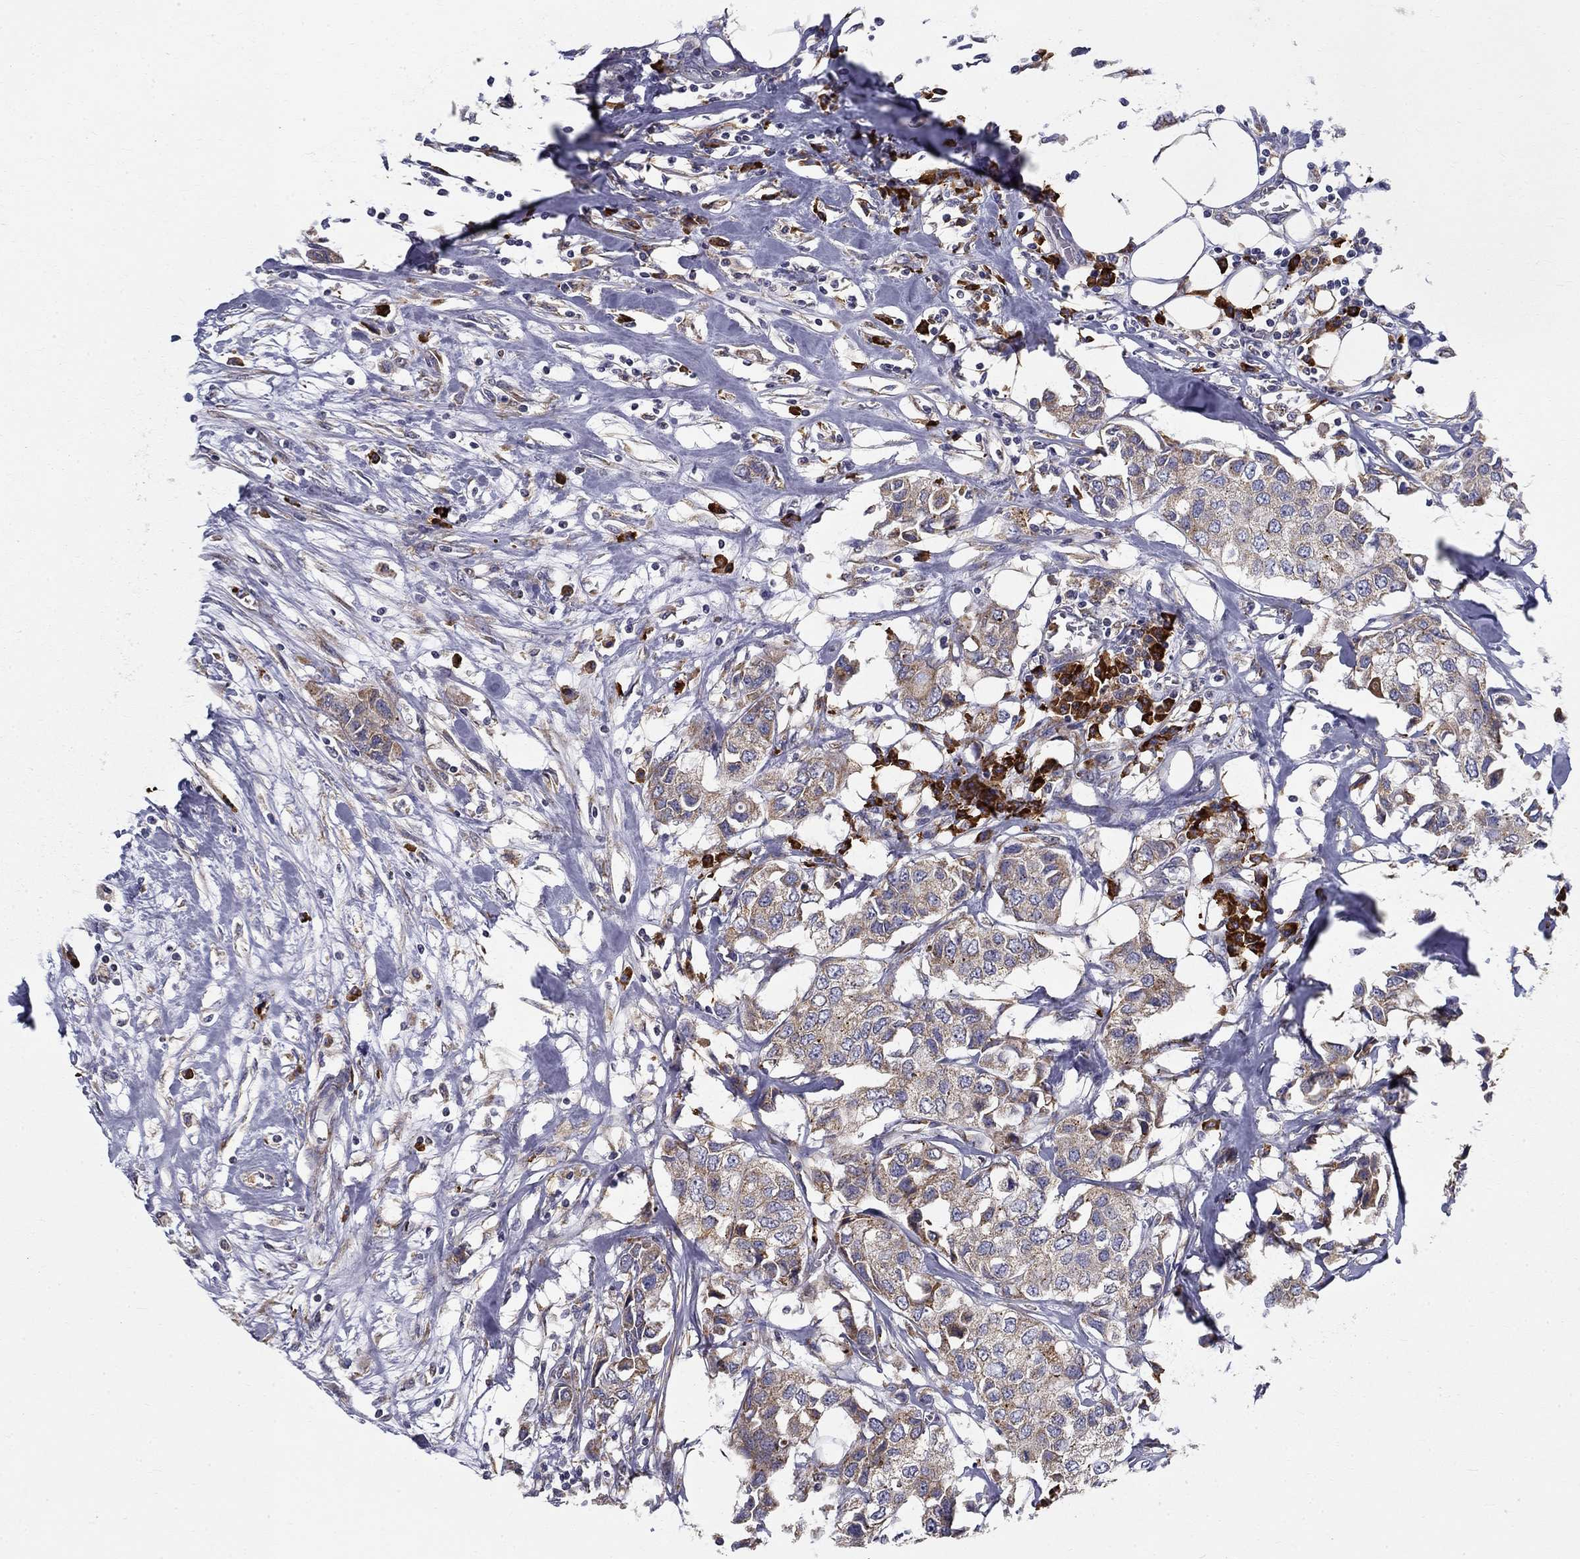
{"staining": {"intensity": "negative", "quantity": "none", "location": "none"}, "tissue": "breast cancer", "cell_type": "Tumor cells", "image_type": "cancer", "snomed": [{"axis": "morphology", "description": "Duct carcinoma"}, {"axis": "topography", "description": "Breast"}], "caption": "A photomicrograph of human infiltrating ductal carcinoma (breast) is negative for staining in tumor cells. (Immunohistochemistry (ihc), brightfield microscopy, high magnification).", "gene": "PRDX4", "patient": {"sex": "female", "age": 80}}